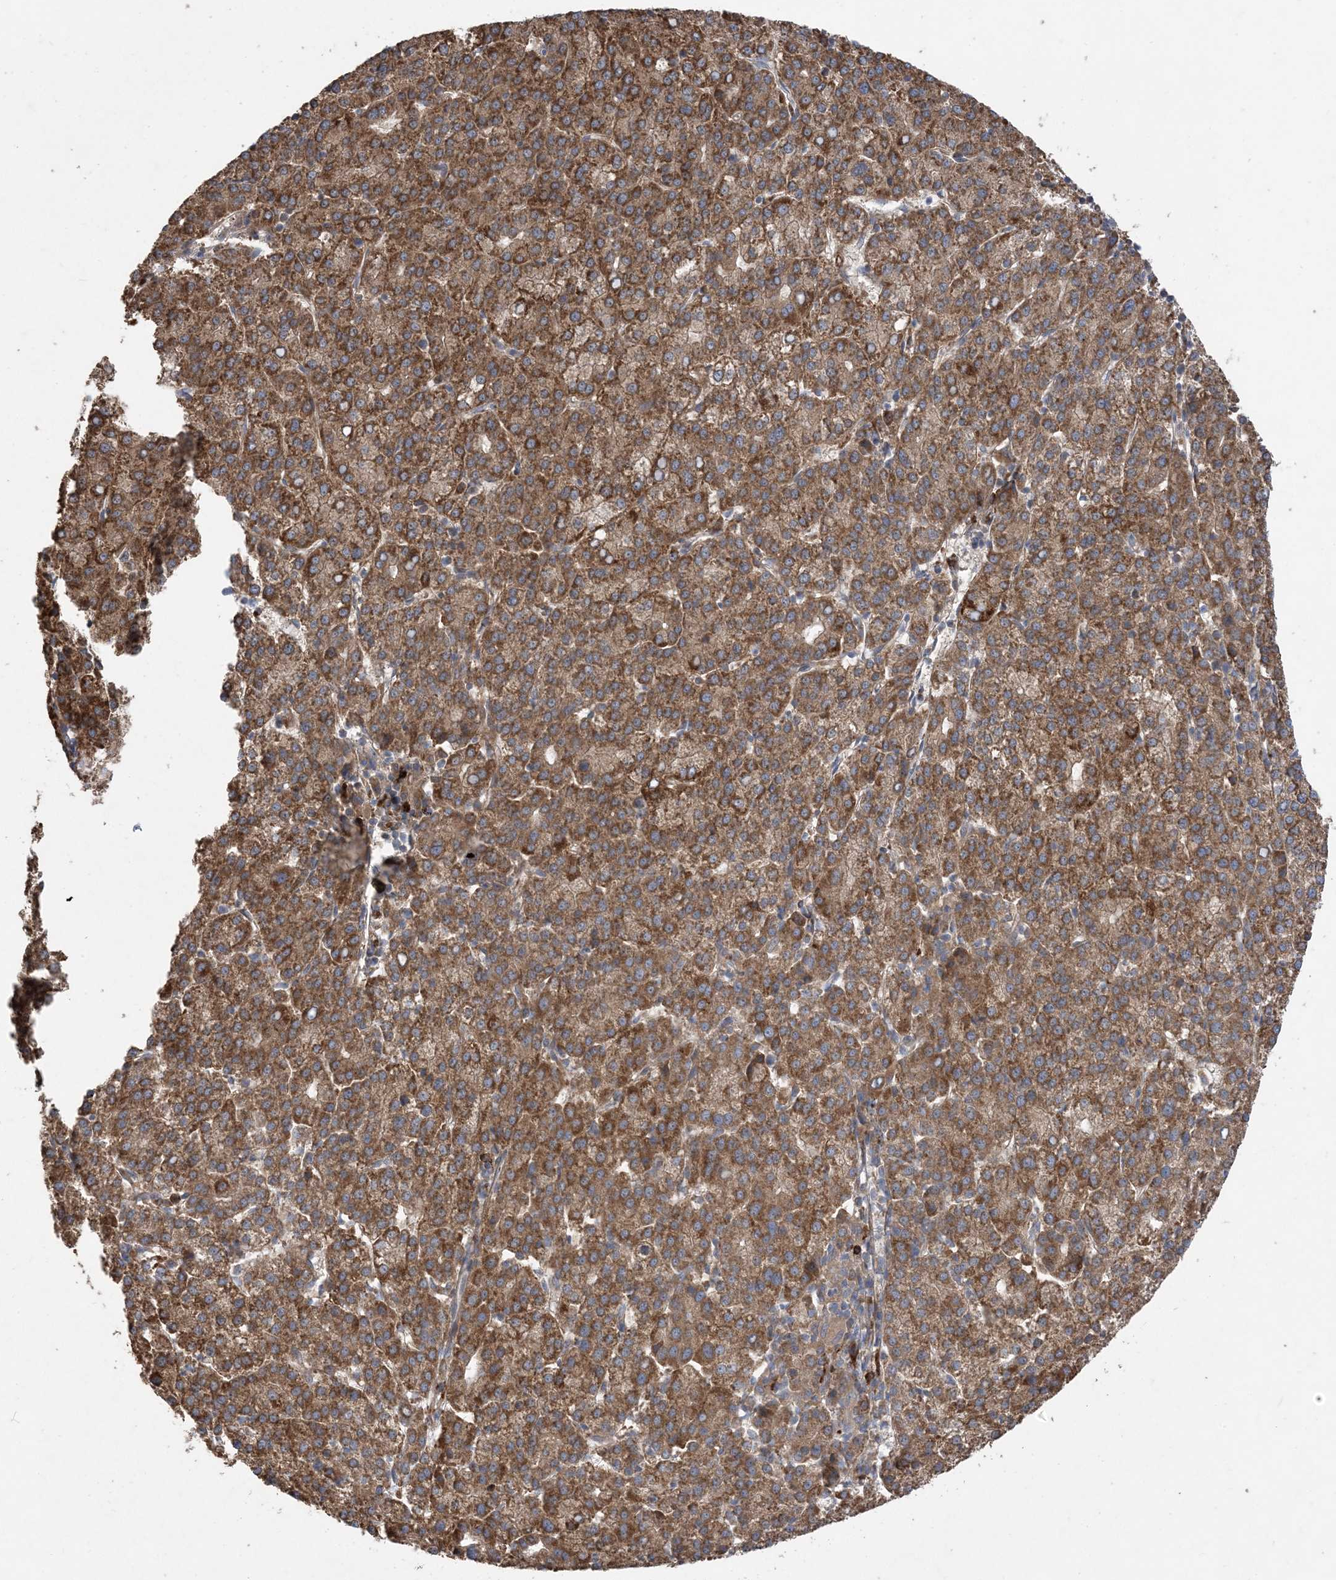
{"staining": {"intensity": "strong", "quantity": ">75%", "location": "cytoplasmic/membranous"}, "tissue": "liver cancer", "cell_type": "Tumor cells", "image_type": "cancer", "snomed": [{"axis": "morphology", "description": "Carcinoma, Hepatocellular, NOS"}, {"axis": "topography", "description": "Liver"}], "caption": "This is a micrograph of immunohistochemistry (IHC) staining of liver cancer (hepatocellular carcinoma), which shows strong expression in the cytoplasmic/membranous of tumor cells.", "gene": "MASP2", "patient": {"sex": "female", "age": 58}}